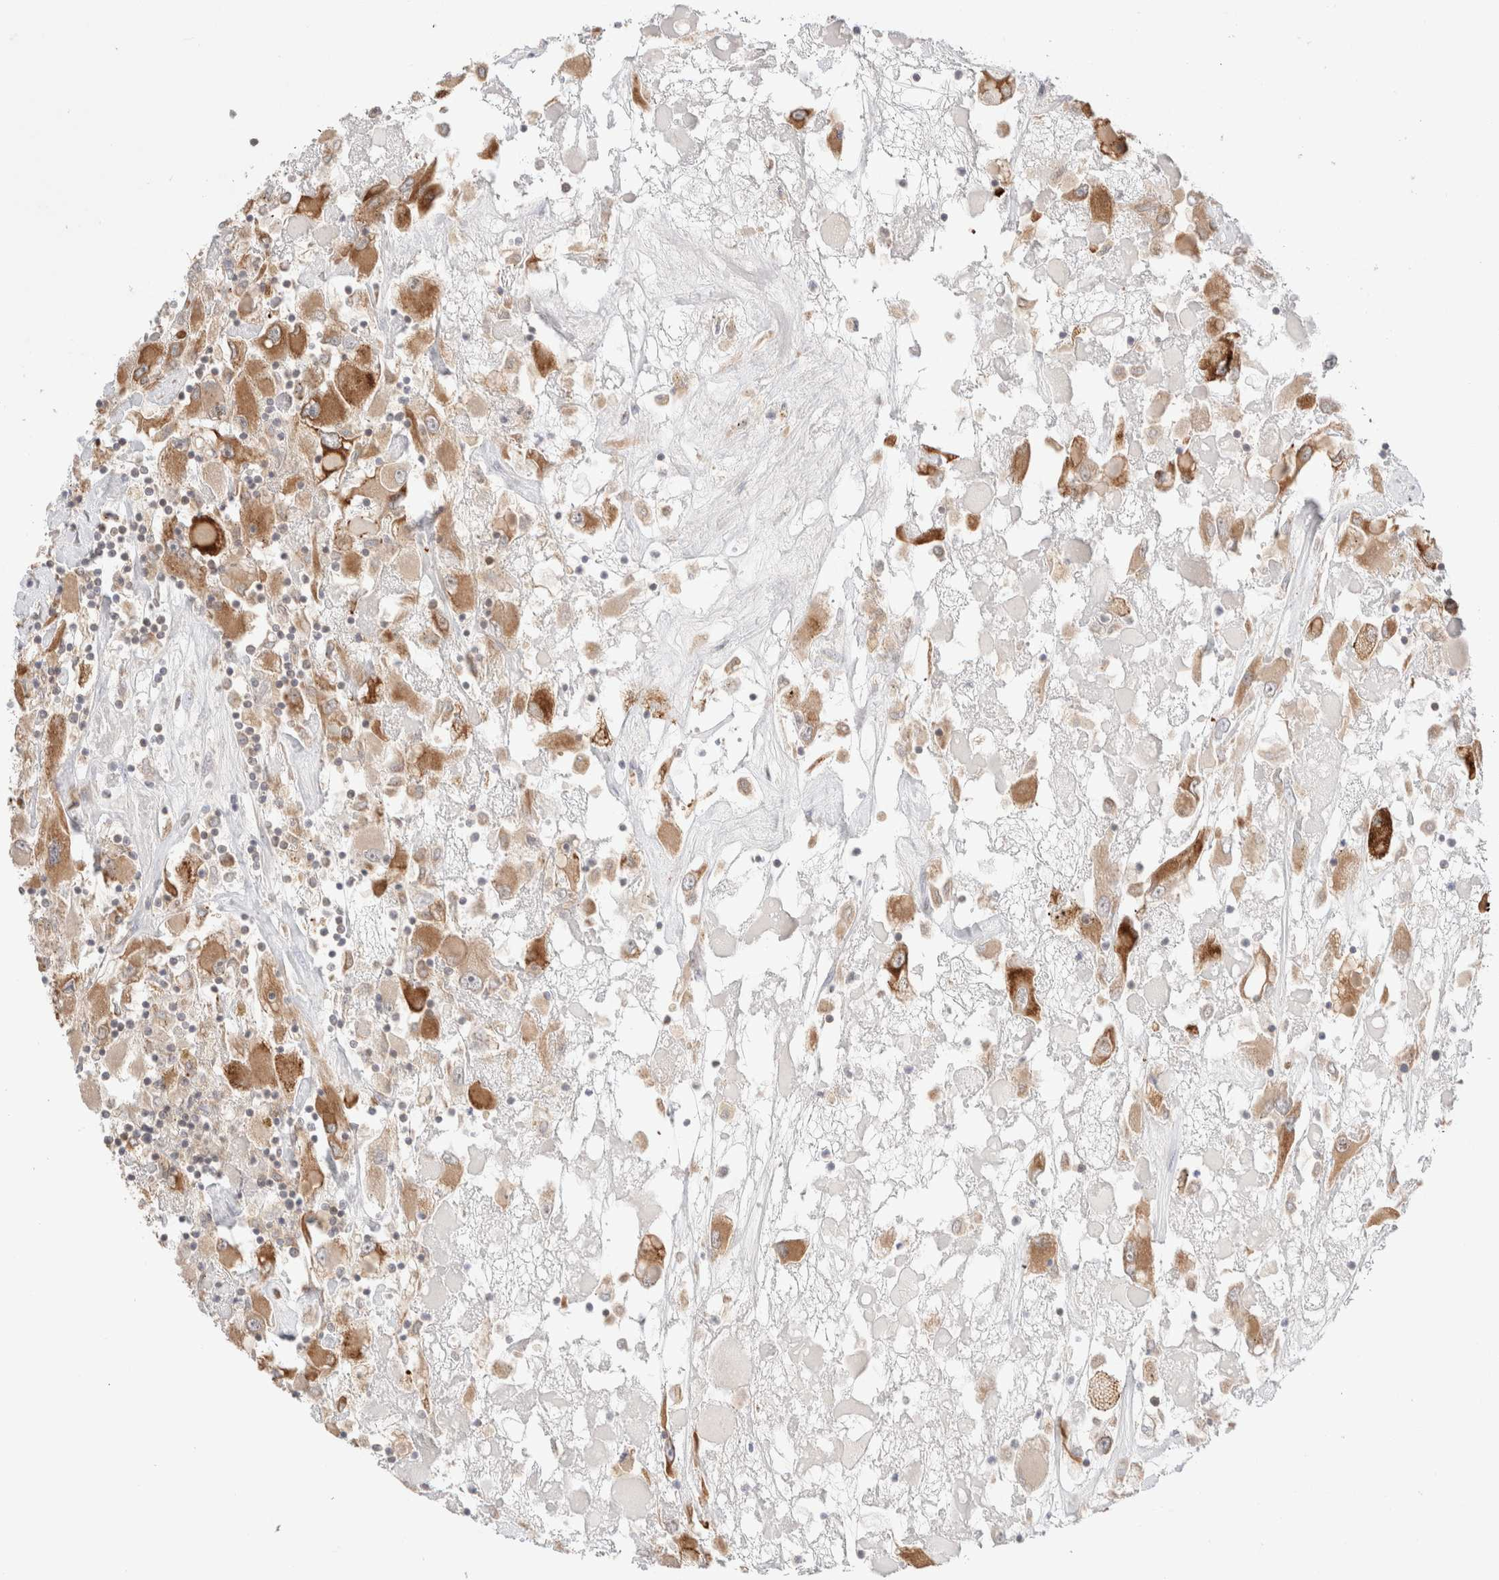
{"staining": {"intensity": "moderate", "quantity": ">75%", "location": "cytoplasmic/membranous"}, "tissue": "renal cancer", "cell_type": "Tumor cells", "image_type": "cancer", "snomed": [{"axis": "morphology", "description": "Adenocarcinoma, NOS"}, {"axis": "topography", "description": "Kidney"}], "caption": "Protein analysis of adenocarcinoma (renal) tissue displays moderate cytoplasmic/membranous expression in about >75% of tumor cells.", "gene": "XKR4", "patient": {"sex": "female", "age": 52}}